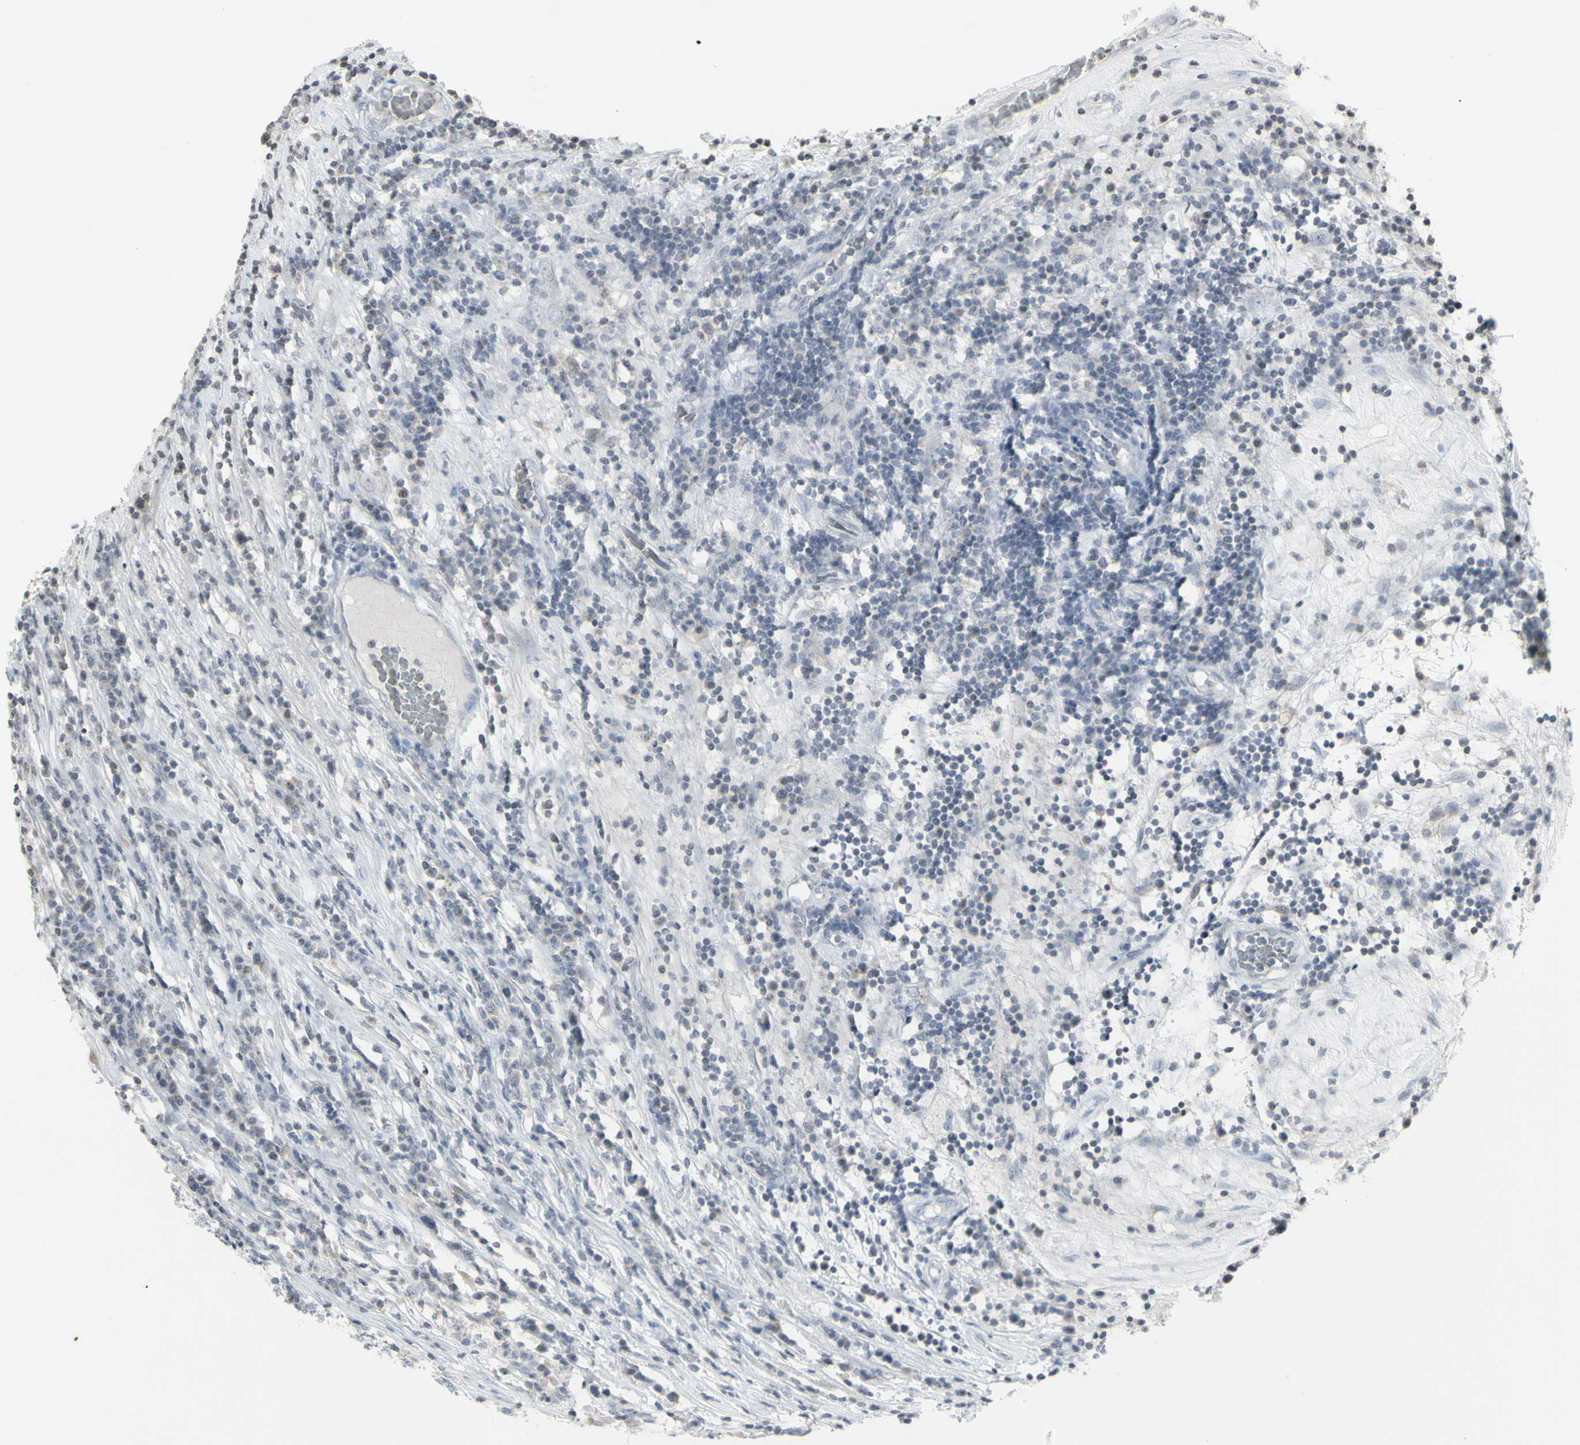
{"staining": {"intensity": "weak", "quantity": "<25%", "location": "cytoplasmic/membranous"}, "tissue": "testis cancer", "cell_type": "Tumor cells", "image_type": "cancer", "snomed": [{"axis": "morphology", "description": "Seminoma, NOS"}, {"axis": "topography", "description": "Testis"}], "caption": "Immunohistochemistry (IHC) micrograph of testis seminoma stained for a protein (brown), which displays no staining in tumor cells.", "gene": "MUC5AC", "patient": {"sex": "male", "age": 43}}